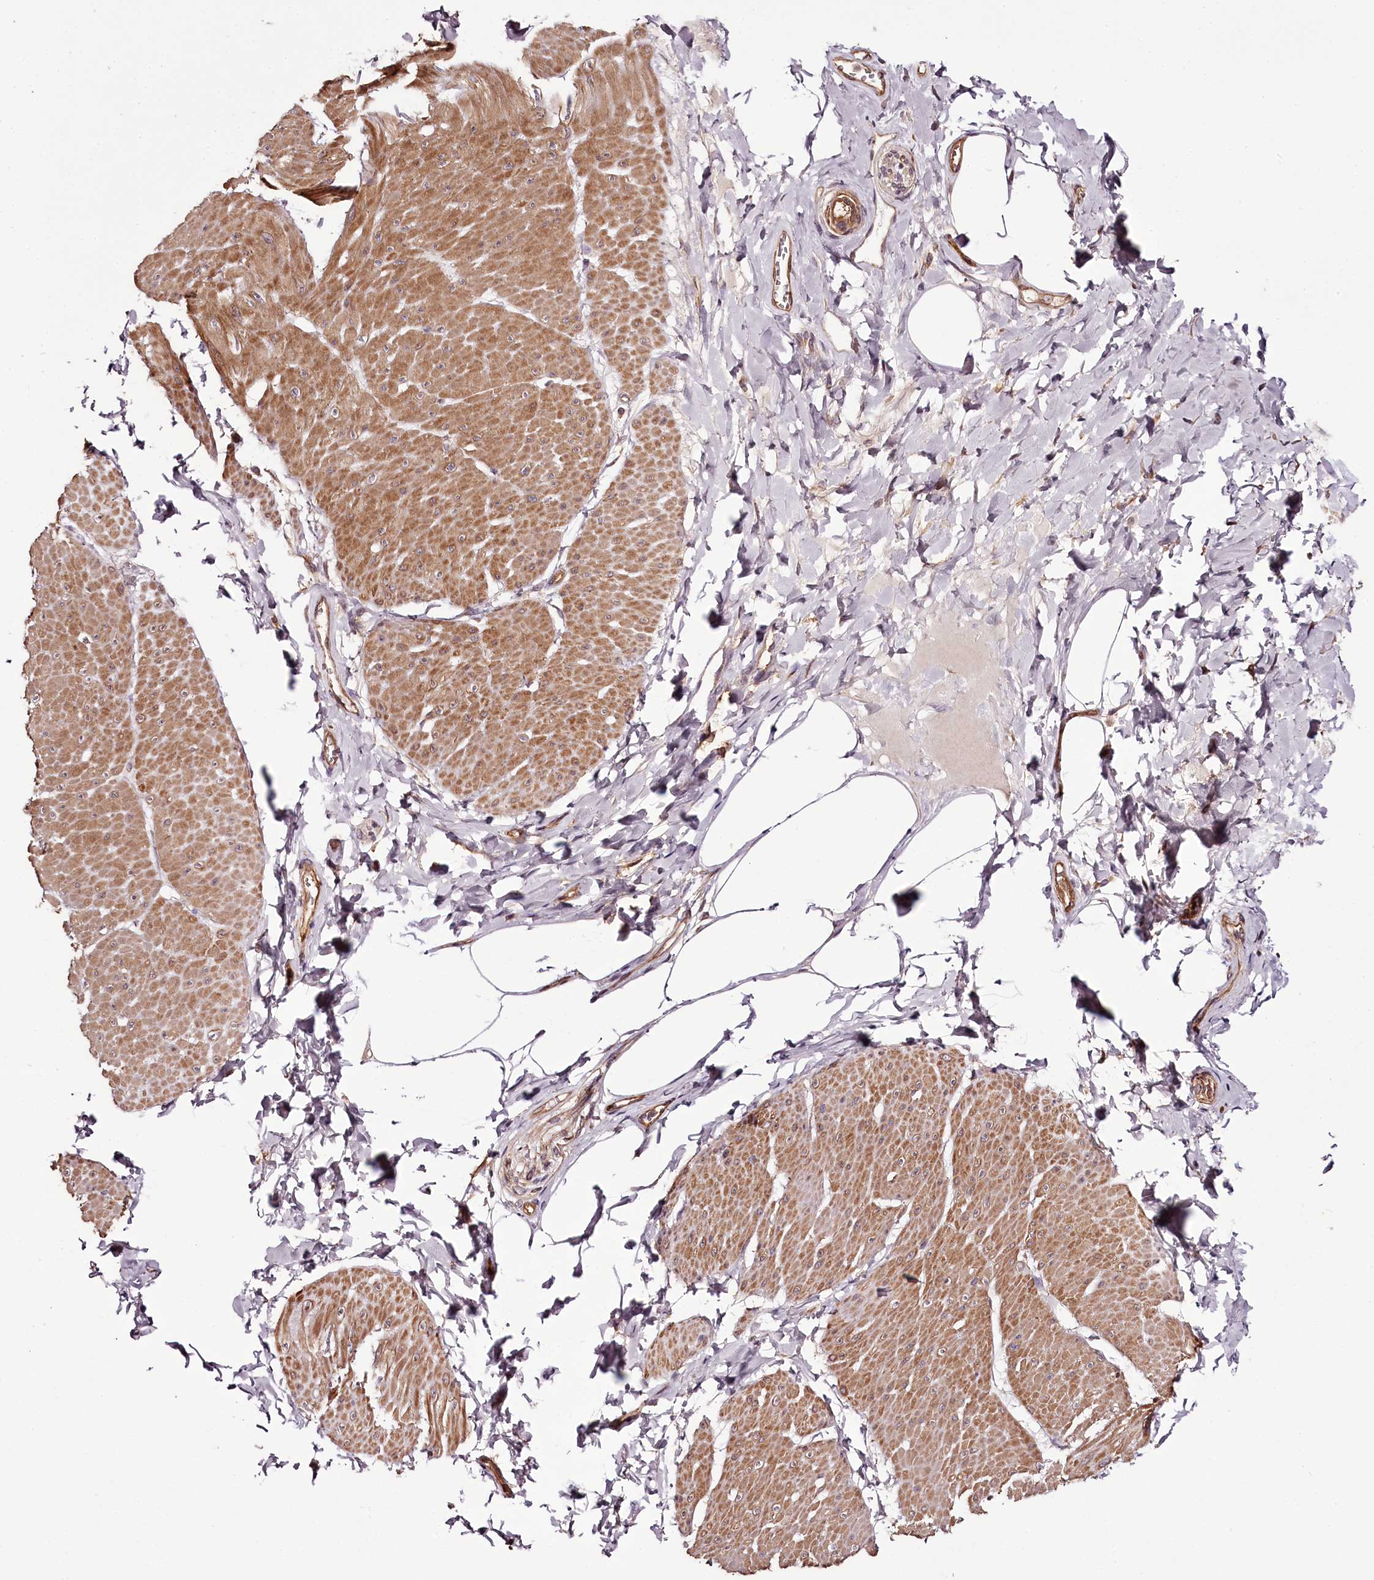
{"staining": {"intensity": "moderate", "quantity": ">75%", "location": "cytoplasmic/membranous"}, "tissue": "smooth muscle", "cell_type": "Smooth muscle cells", "image_type": "normal", "snomed": [{"axis": "morphology", "description": "Urothelial carcinoma, High grade"}, {"axis": "topography", "description": "Urinary bladder"}], "caption": "A medium amount of moderate cytoplasmic/membranous staining is identified in about >75% of smooth muscle cells in normal smooth muscle.", "gene": "TARS1", "patient": {"sex": "male", "age": 46}}